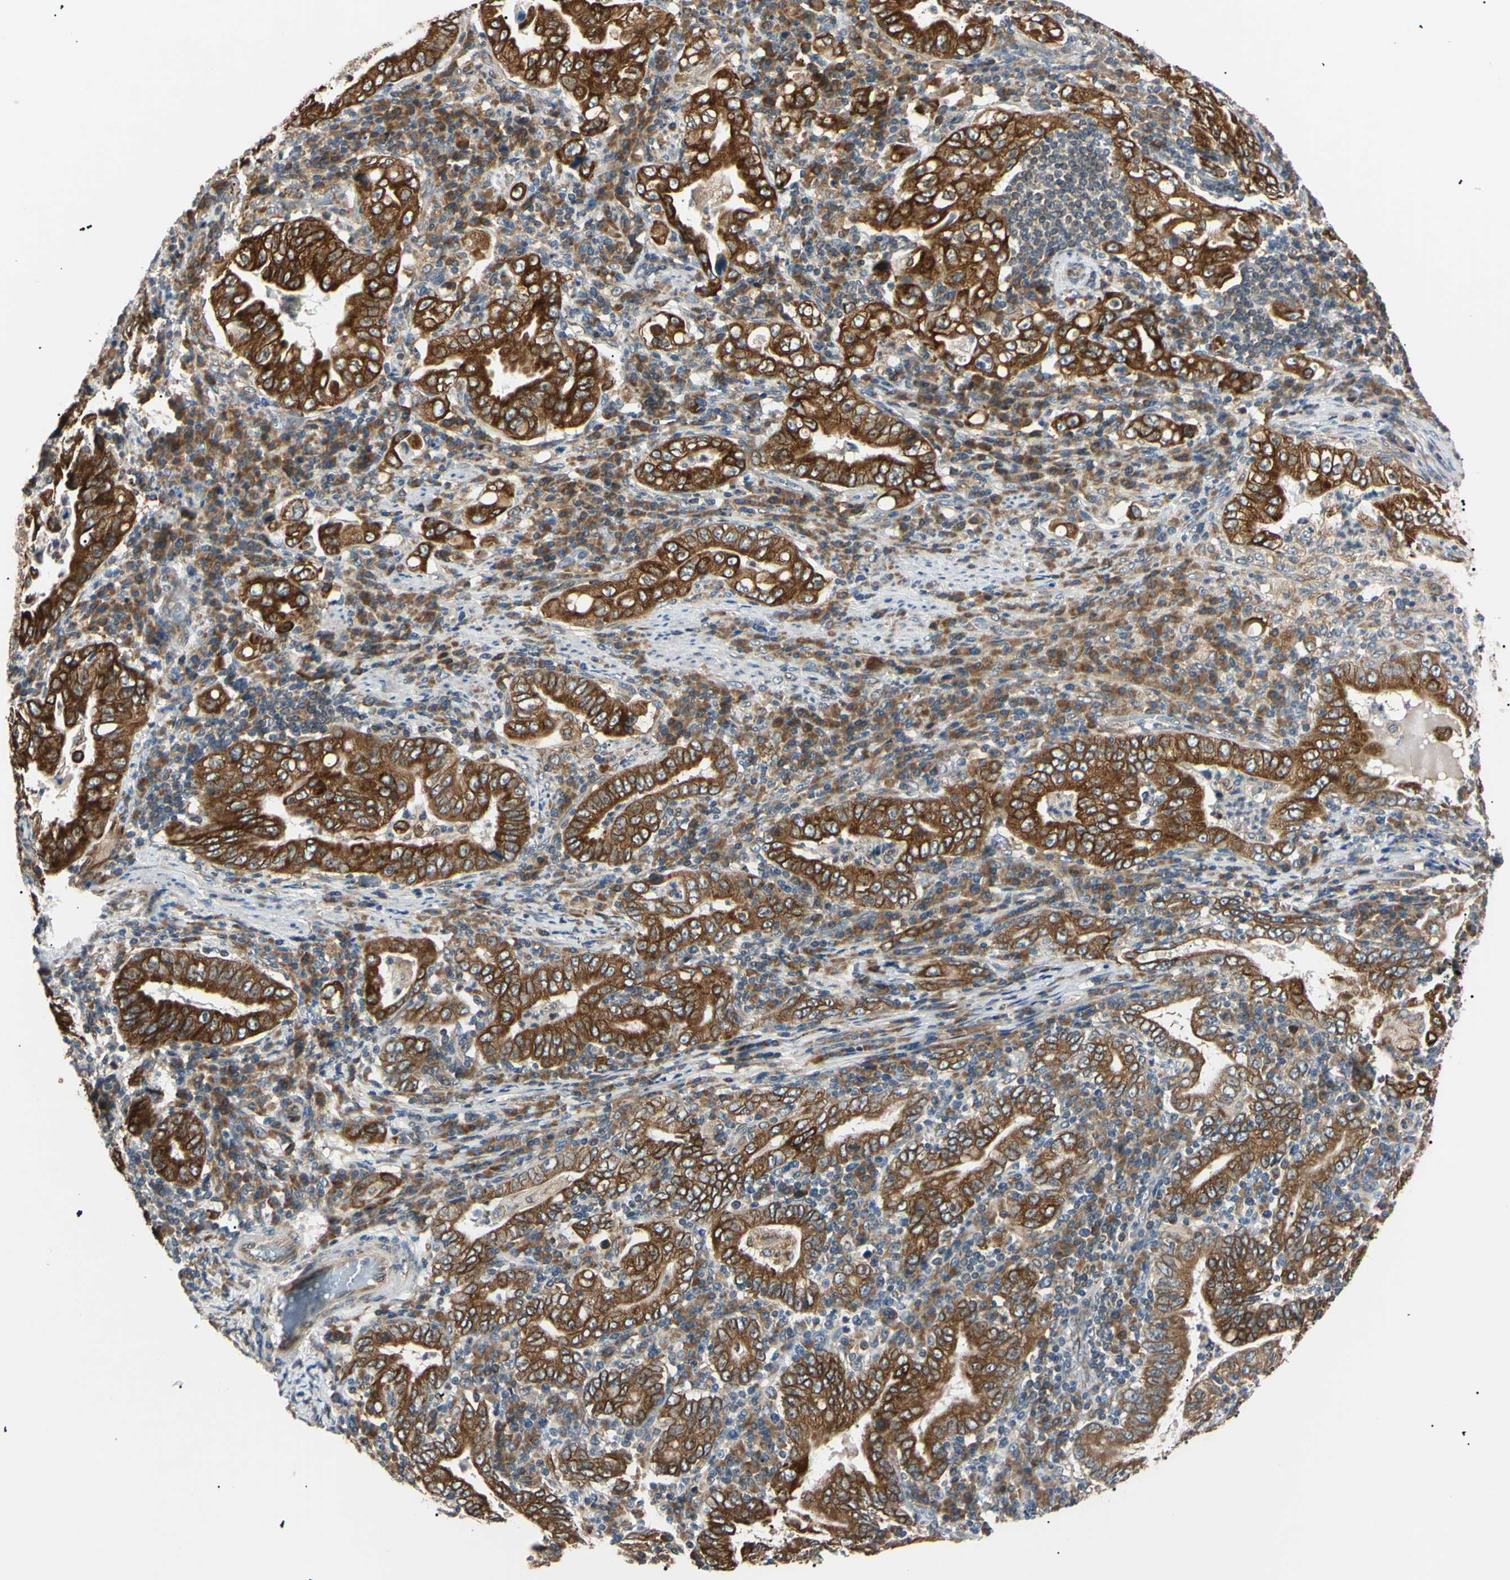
{"staining": {"intensity": "strong", "quantity": ">75%", "location": "cytoplasmic/membranous"}, "tissue": "stomach cancer", "cell_type": "Tumor cells", "image_type": "cancer", "snomed": [{"axis": "morphology", "description": "Normal tissue, NOS"}, {"axis": "morphology", "description": "Adenocarcinoma, NOS"}, {"axis": "topography", "description": "Esophagus"}, {"axis": "topography", "description": "Stomach, upper"}, {"axis": "topography", "description": "Peripheral nerve tissue"}], "caption": "Protein staining demonstrates strong cytoplasmic/membranous expression in approximately >75% of tumor cells in stomach cancer. The protein is stained brown, and the nuclei are stained in blue (DAB IHC with brightfield microscopy, high magnification).", "gene": "VAPA", "patient": {"sex": "male", "age": 62}}